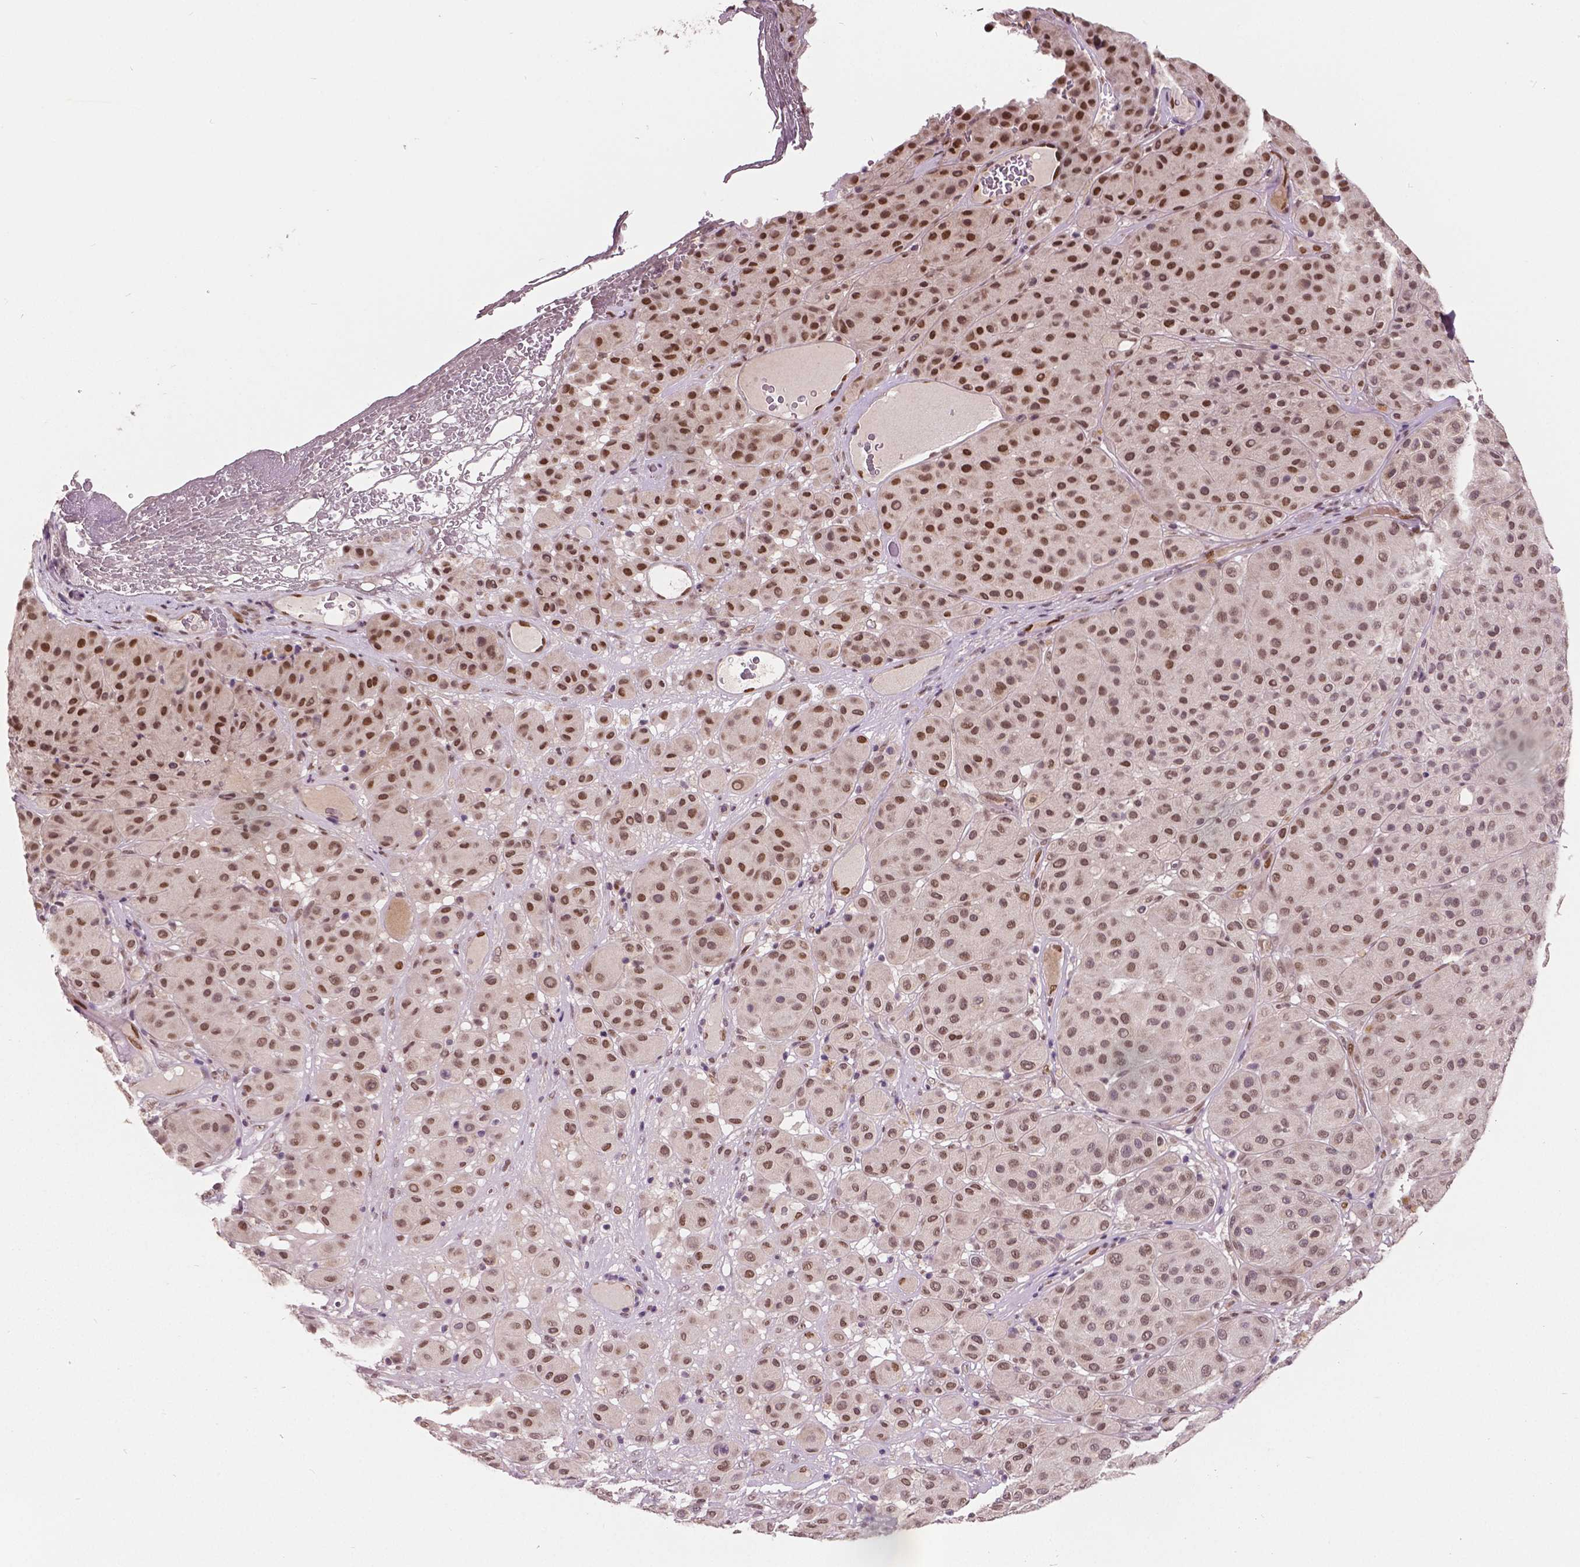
{"staining": {"intensity": "moderate", "quantity": ">75%", "location": "nuclear"}, "tissue": "melanoma", "cell_type": "Tumor cells", "image_type": "cancer", "snomed": [{"axis": "morphology", "description": "Malignant melanoma, Metastatic site"}, {"axis": "topography", "description": "Smooth muscle"}], "caption": "This histopathology image reveals malignant melanoma (metastatic site) stained with IHC to label a protein in brown. The nuclear of tumor cells show moderate positivity for the protein. Nuclei are counter-stained blue.", "gene": "HMBOX1", "patient": {"sex": "male", "age": 41}}